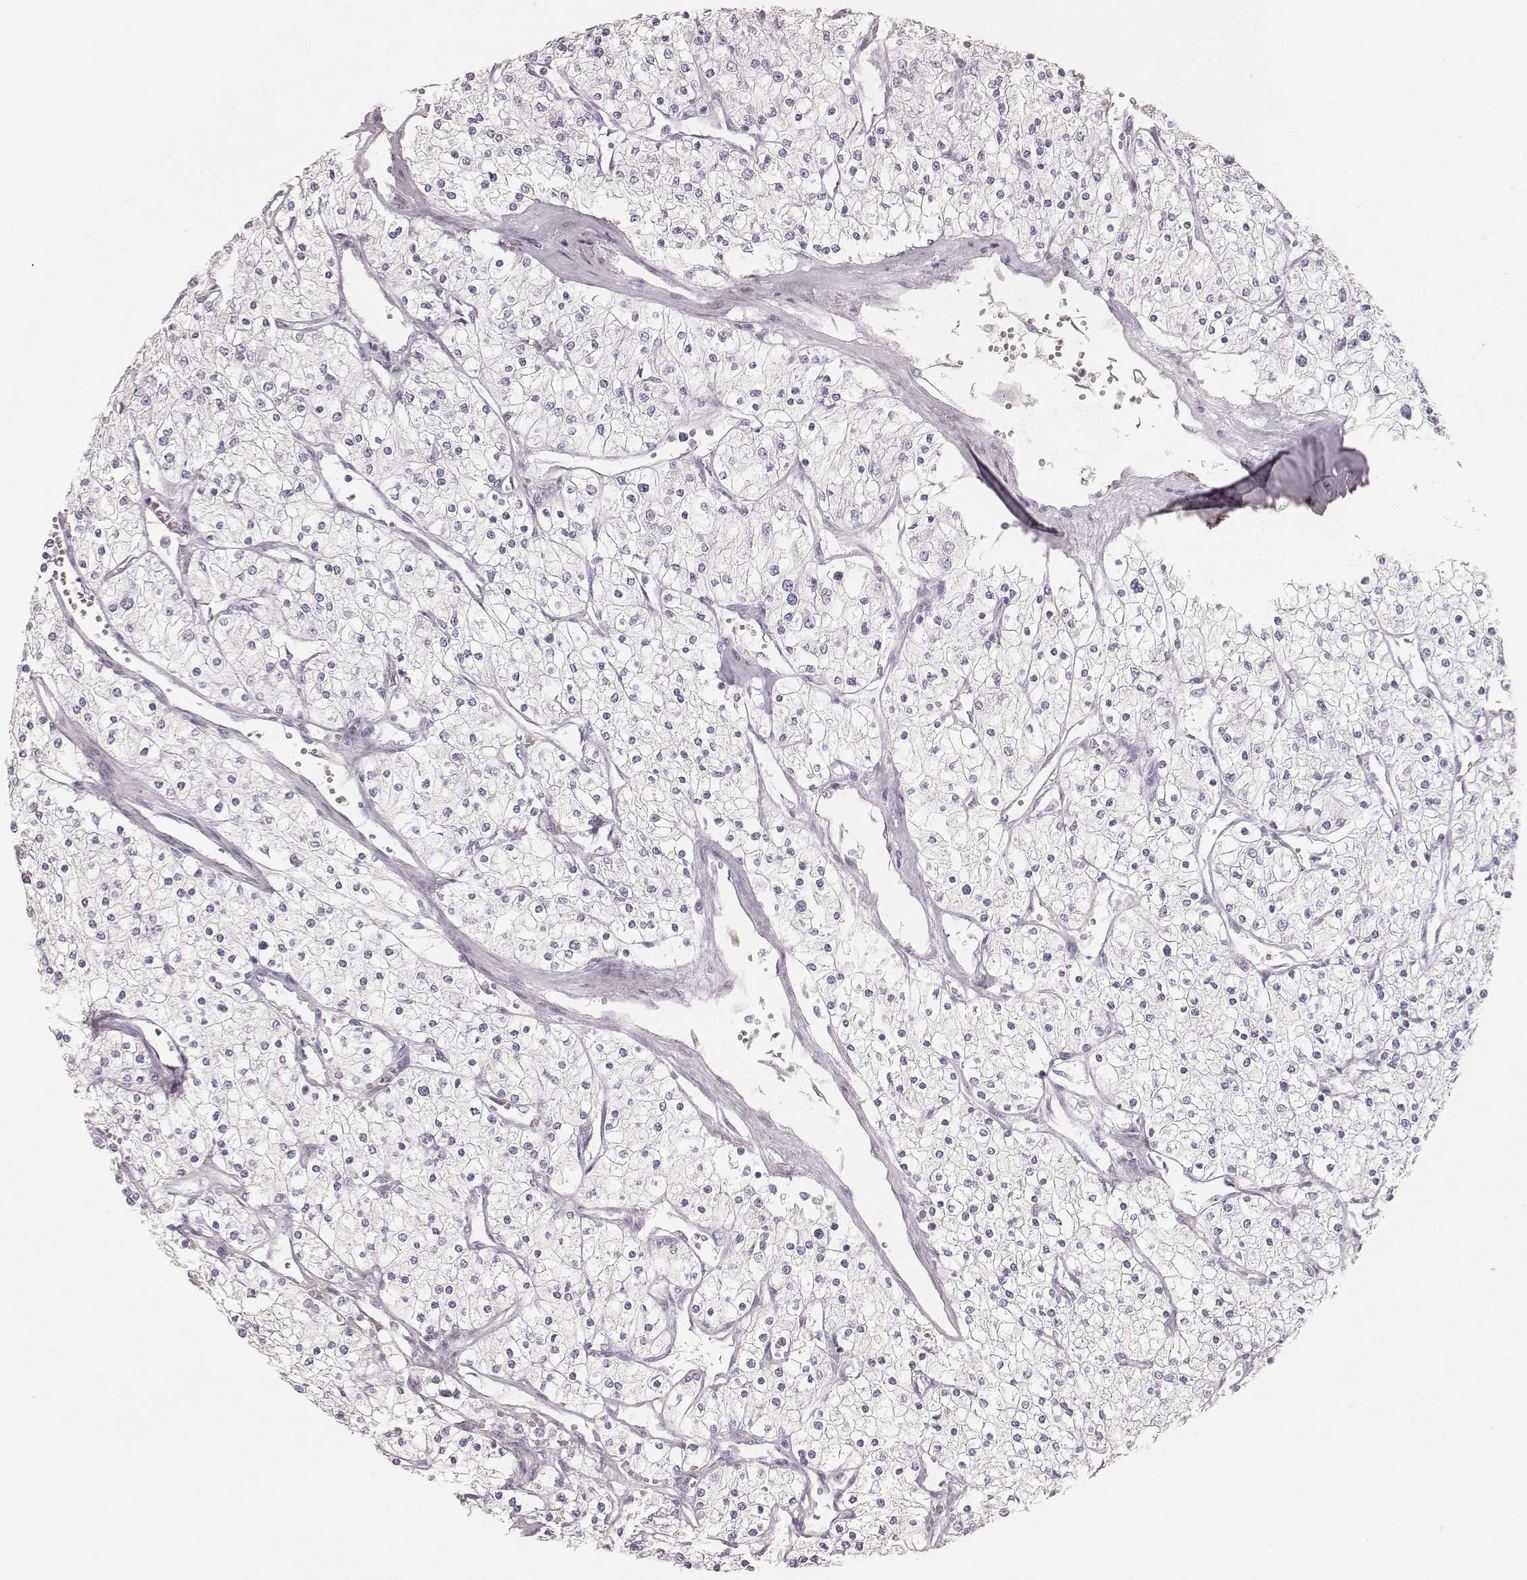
{"staining": {"intensity": "negative", "quantity": "none", "location": "none"}, "tissue": "renal cancer", "cell_type": "Tumor cells", "image_type": "cancer", "snomed": [{"axis": "morphology", "description": "Adenocarcinoma, NOS"}, {"axis": "topography", "description": "Kidney"}], "caption": "Tumor cells are negative for protein expression in human renal adenocarcinoma.", "gene": "KRT82", "patient": {"sex": "male", "age": 80}}